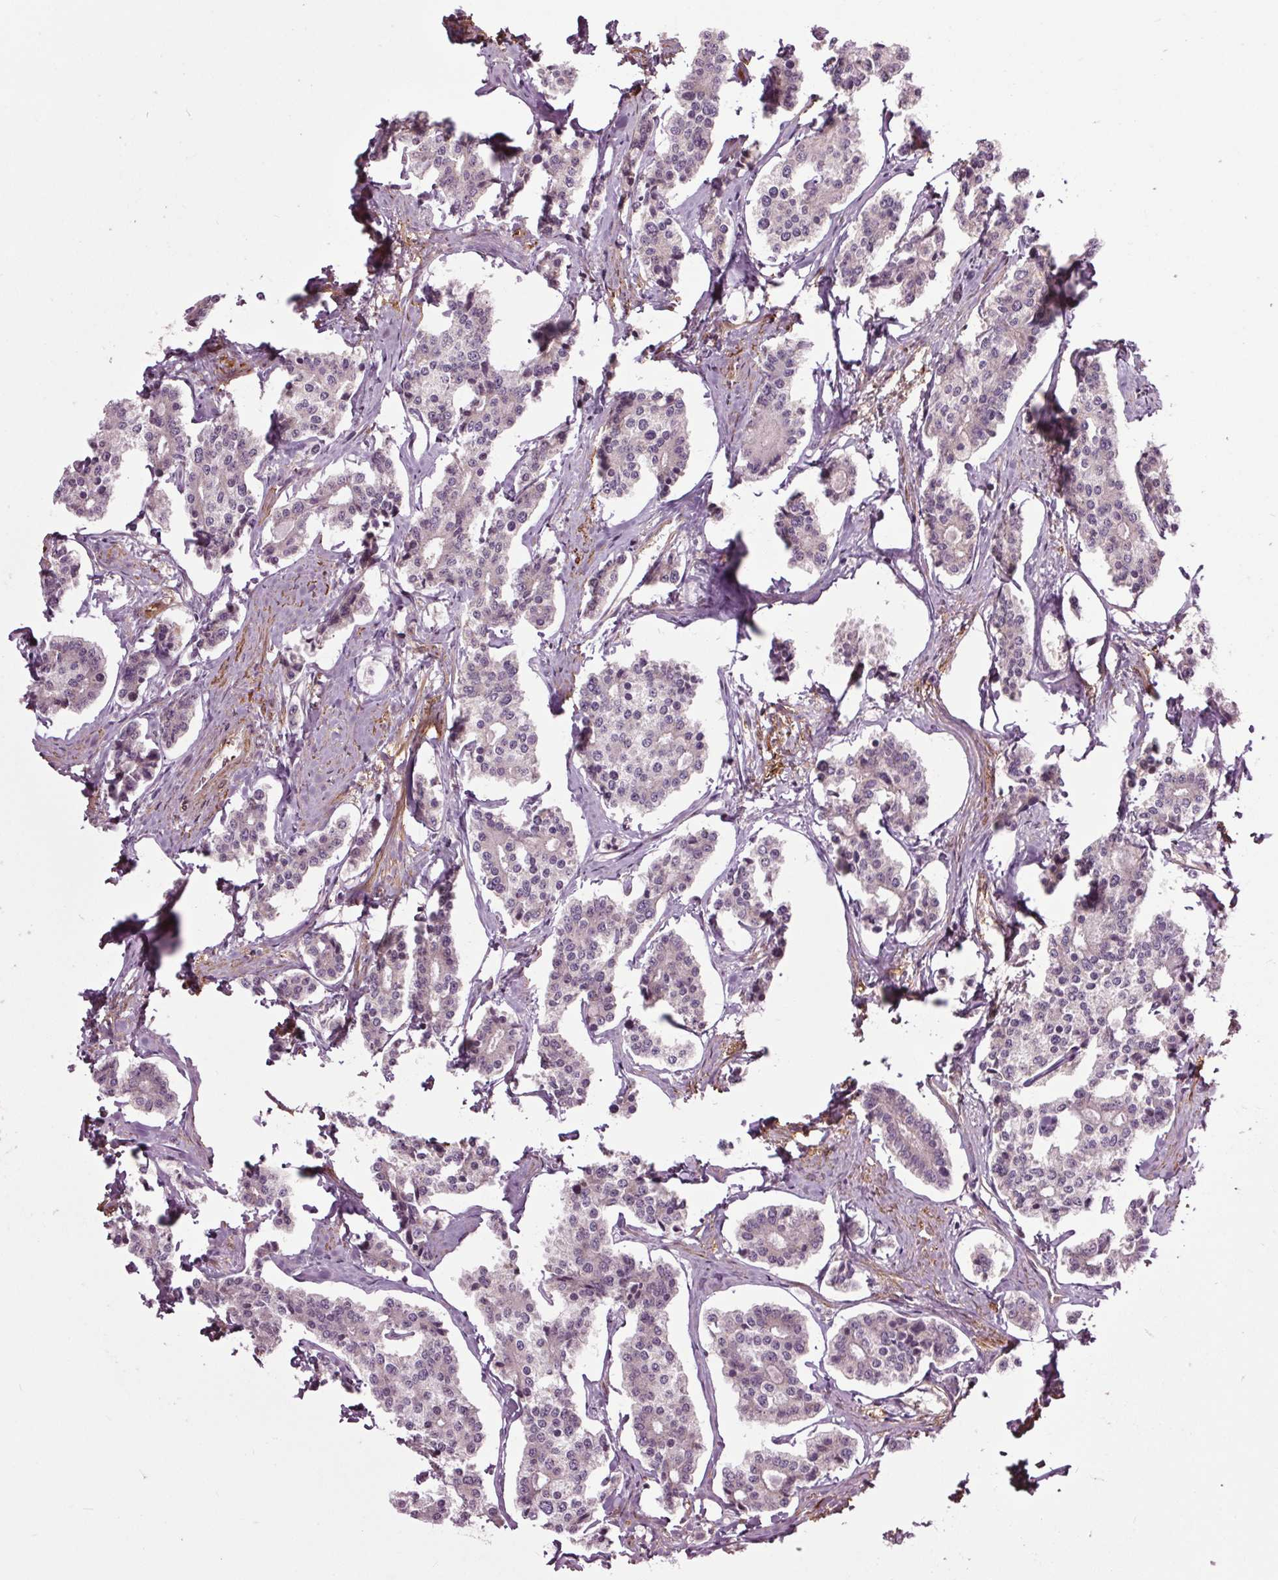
{"staining": {"intensity": "negative", "quantity": "none", "location": "none"}, "tissue": "carcinoid", "cell_type": "Tumor cells", "image_type": "cancer", "snomed": [{"axis": "morphology", "description": "Carcinoid, malignant, NOS"}, {"axis": "topography", "description": "Small intestine"}], "caption": "Tumor cells are negative for protein expression in human carcinoid.", "gene": "HAUS5", "patient": {"sex": "female", "age": 65}}